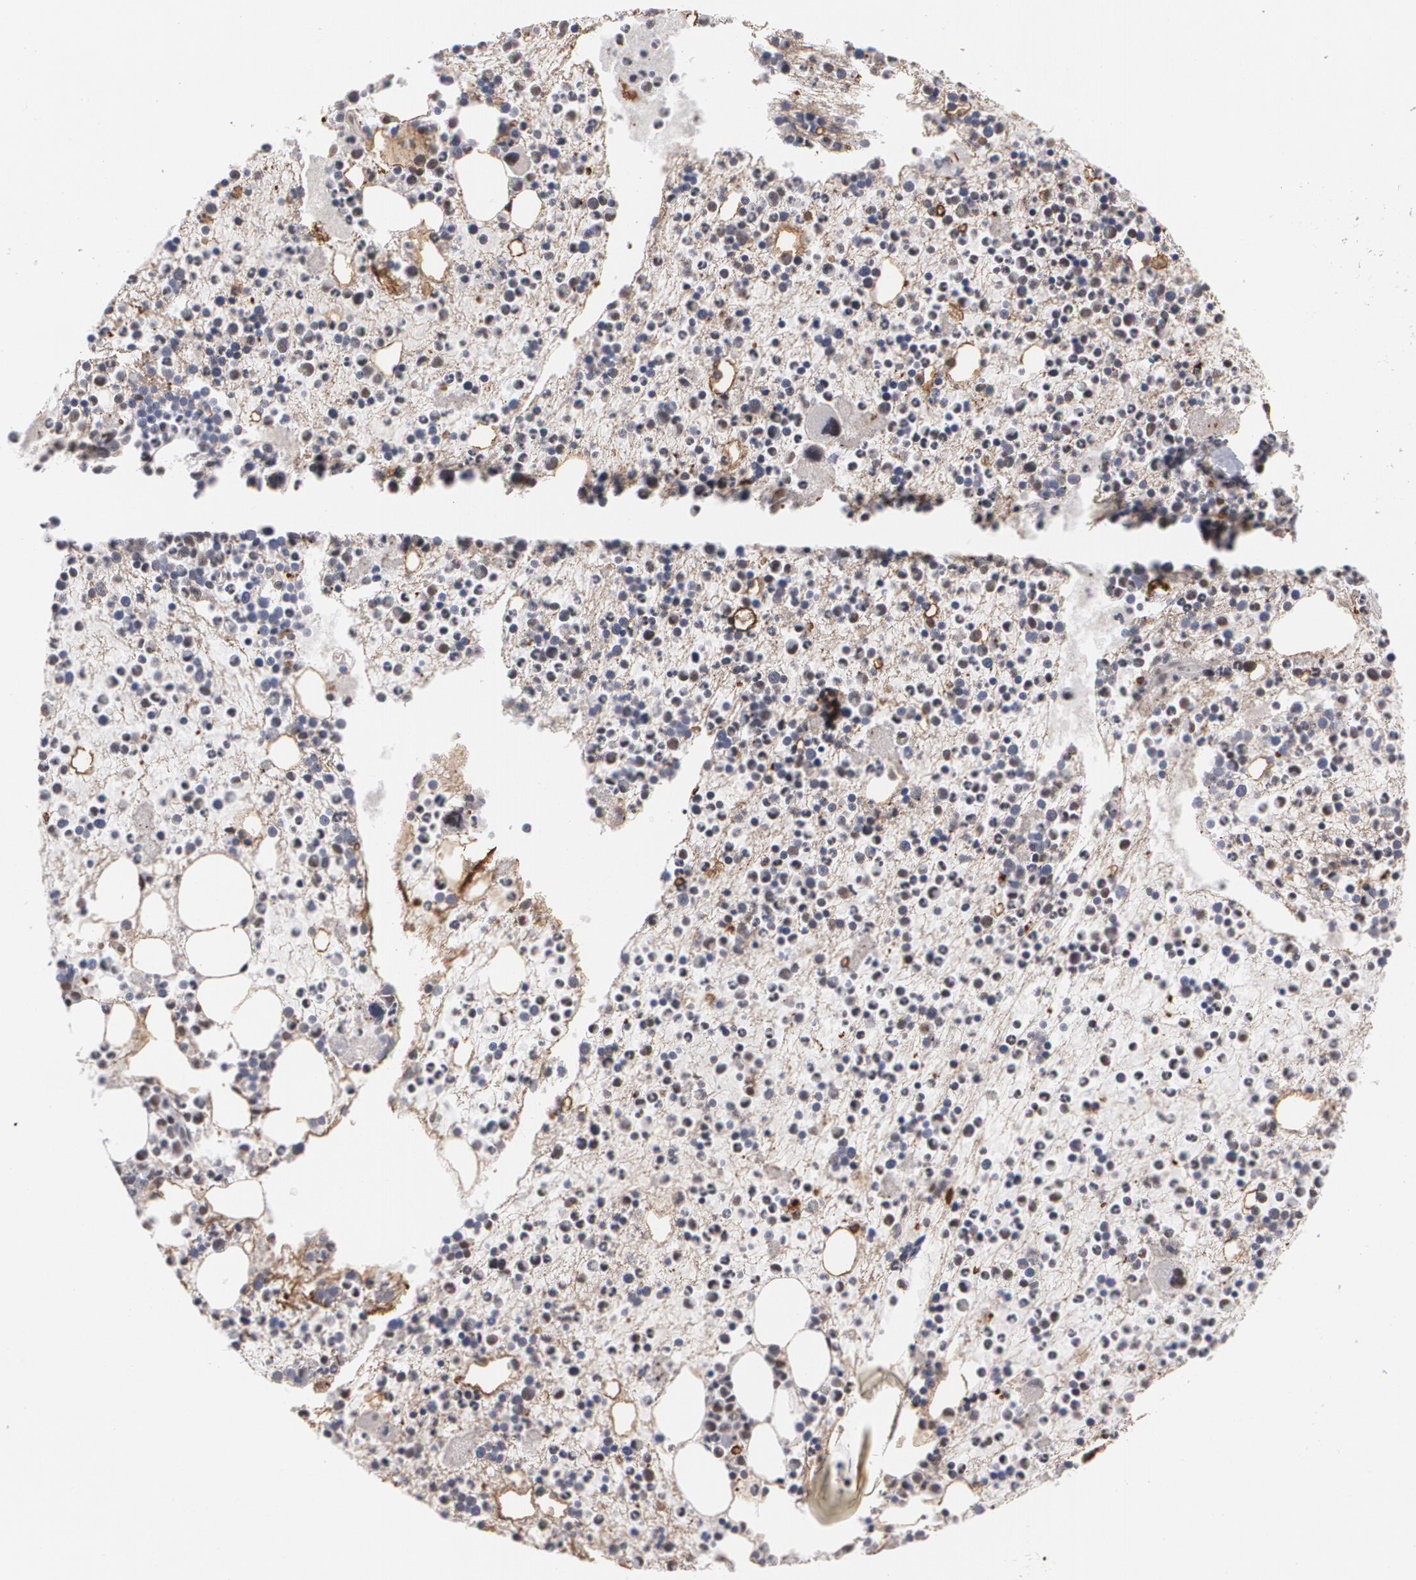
{"staining": {"intensity": "weak", "quantity": "<25%", "location": "nuclear"}, "tissue": "bone marrow", "cell_type": "Hematopoietic cells", "image_type": "normal", "snomed": [{"axis": "morphology", "description": "Normal tissue, NOS"}, {"axis": "topography", "description": "Bone marrow"}], "caption": "A histopathology image of bone marrow stained for a protein displays no brown staining in hematopoietic cells.", "gene": "INTS6L", "patient": {"sex": "male", "age": 86}}